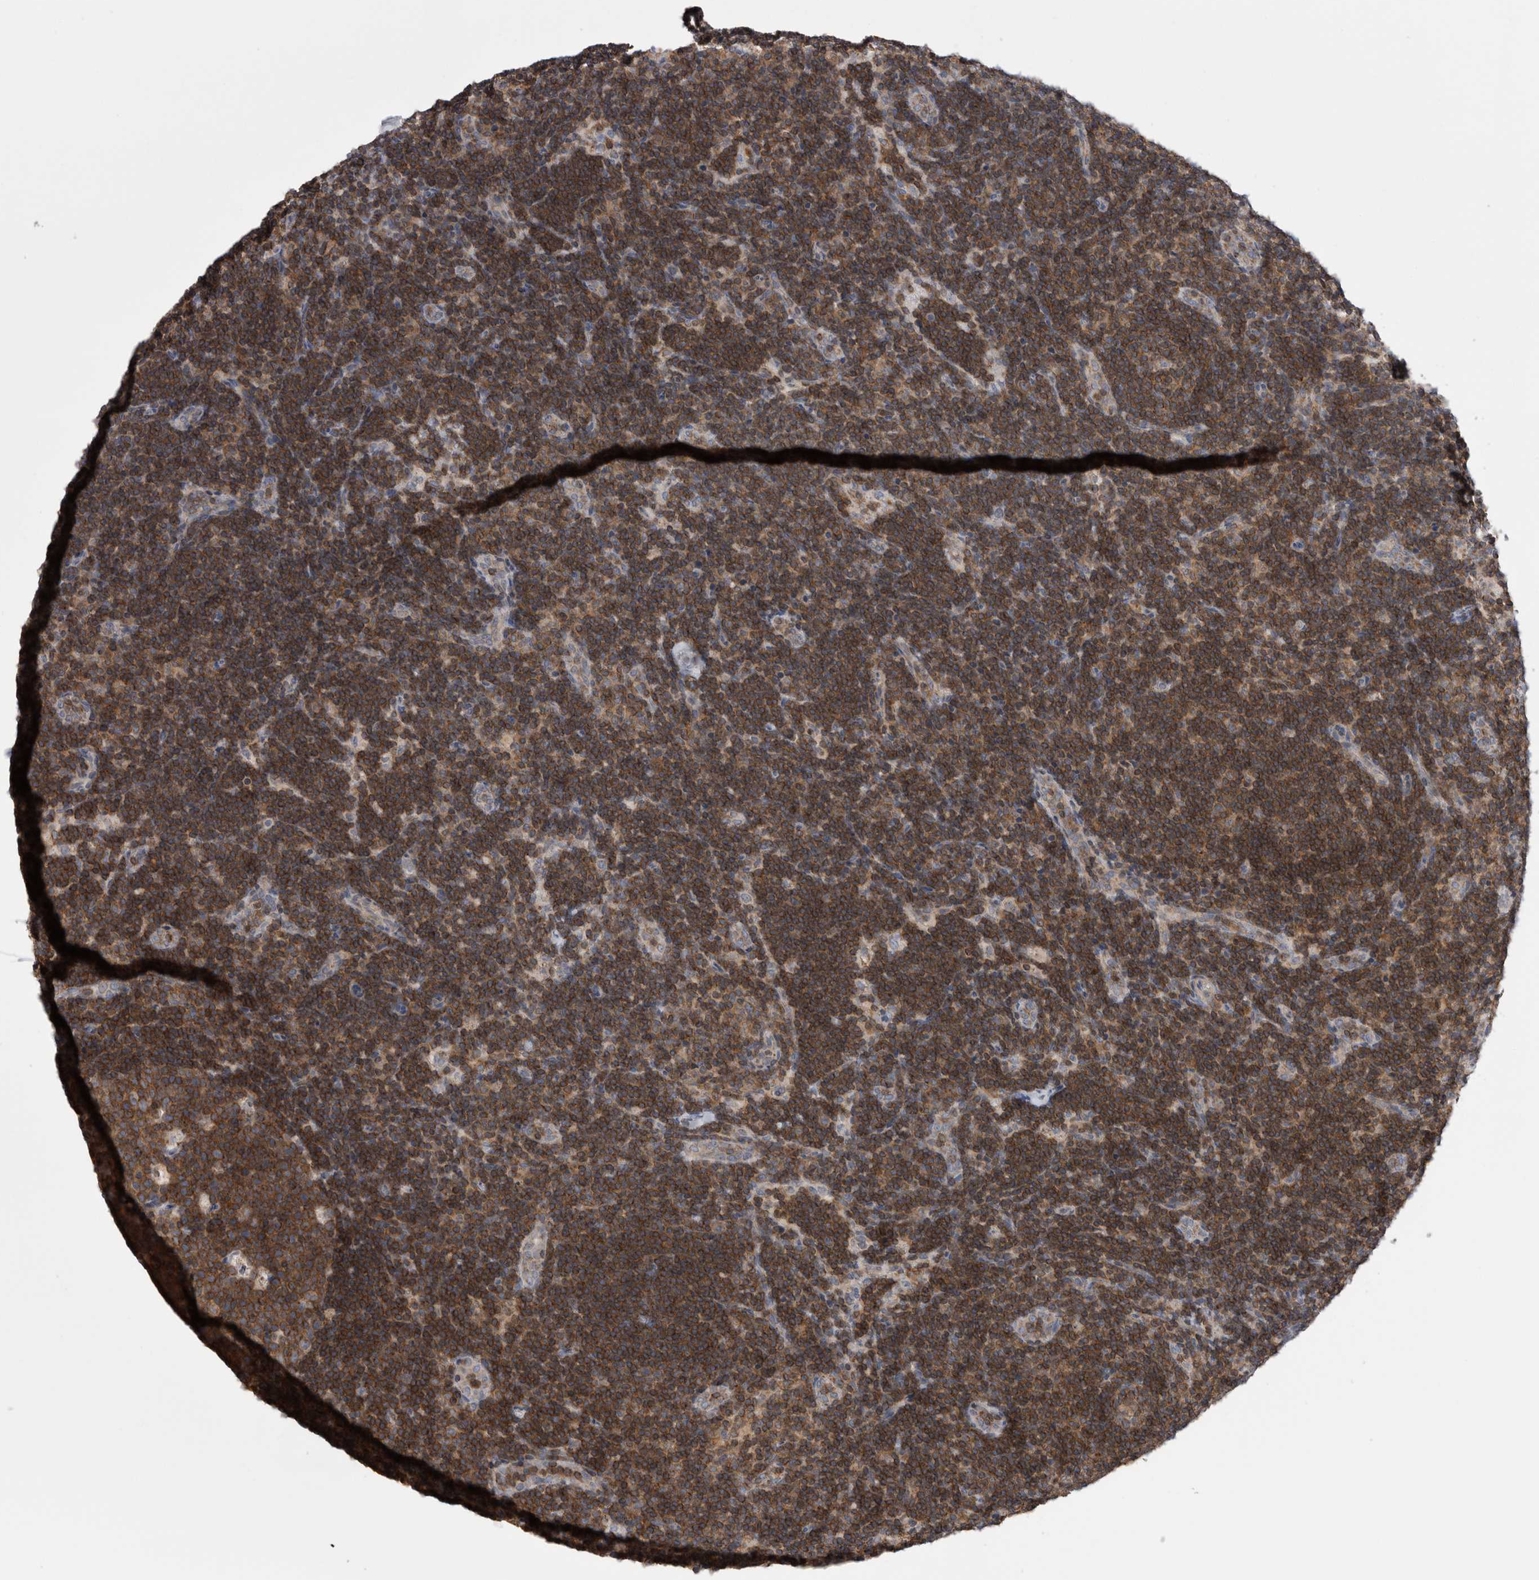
{"staining": {"intensity": "strong", "quantity": ">75%", "location": "cytoplasmic/membranous"}, "tissue": "lymph node", "cell_type": "Germinal center cells", "image_type": "normal", "snomed": [{"axis": "morphology", "description": "Normal tissue, NOS"}, {"axis": "topography", "description": "Lymph node"}], "caption": "Lymph node stained with immunohistochemistry exhibits strong cytoplasmic/membranous staining in about >75% of germinal center cells.", "gene": "DARS2", "patient": {"sex": "female", "age": 22}}